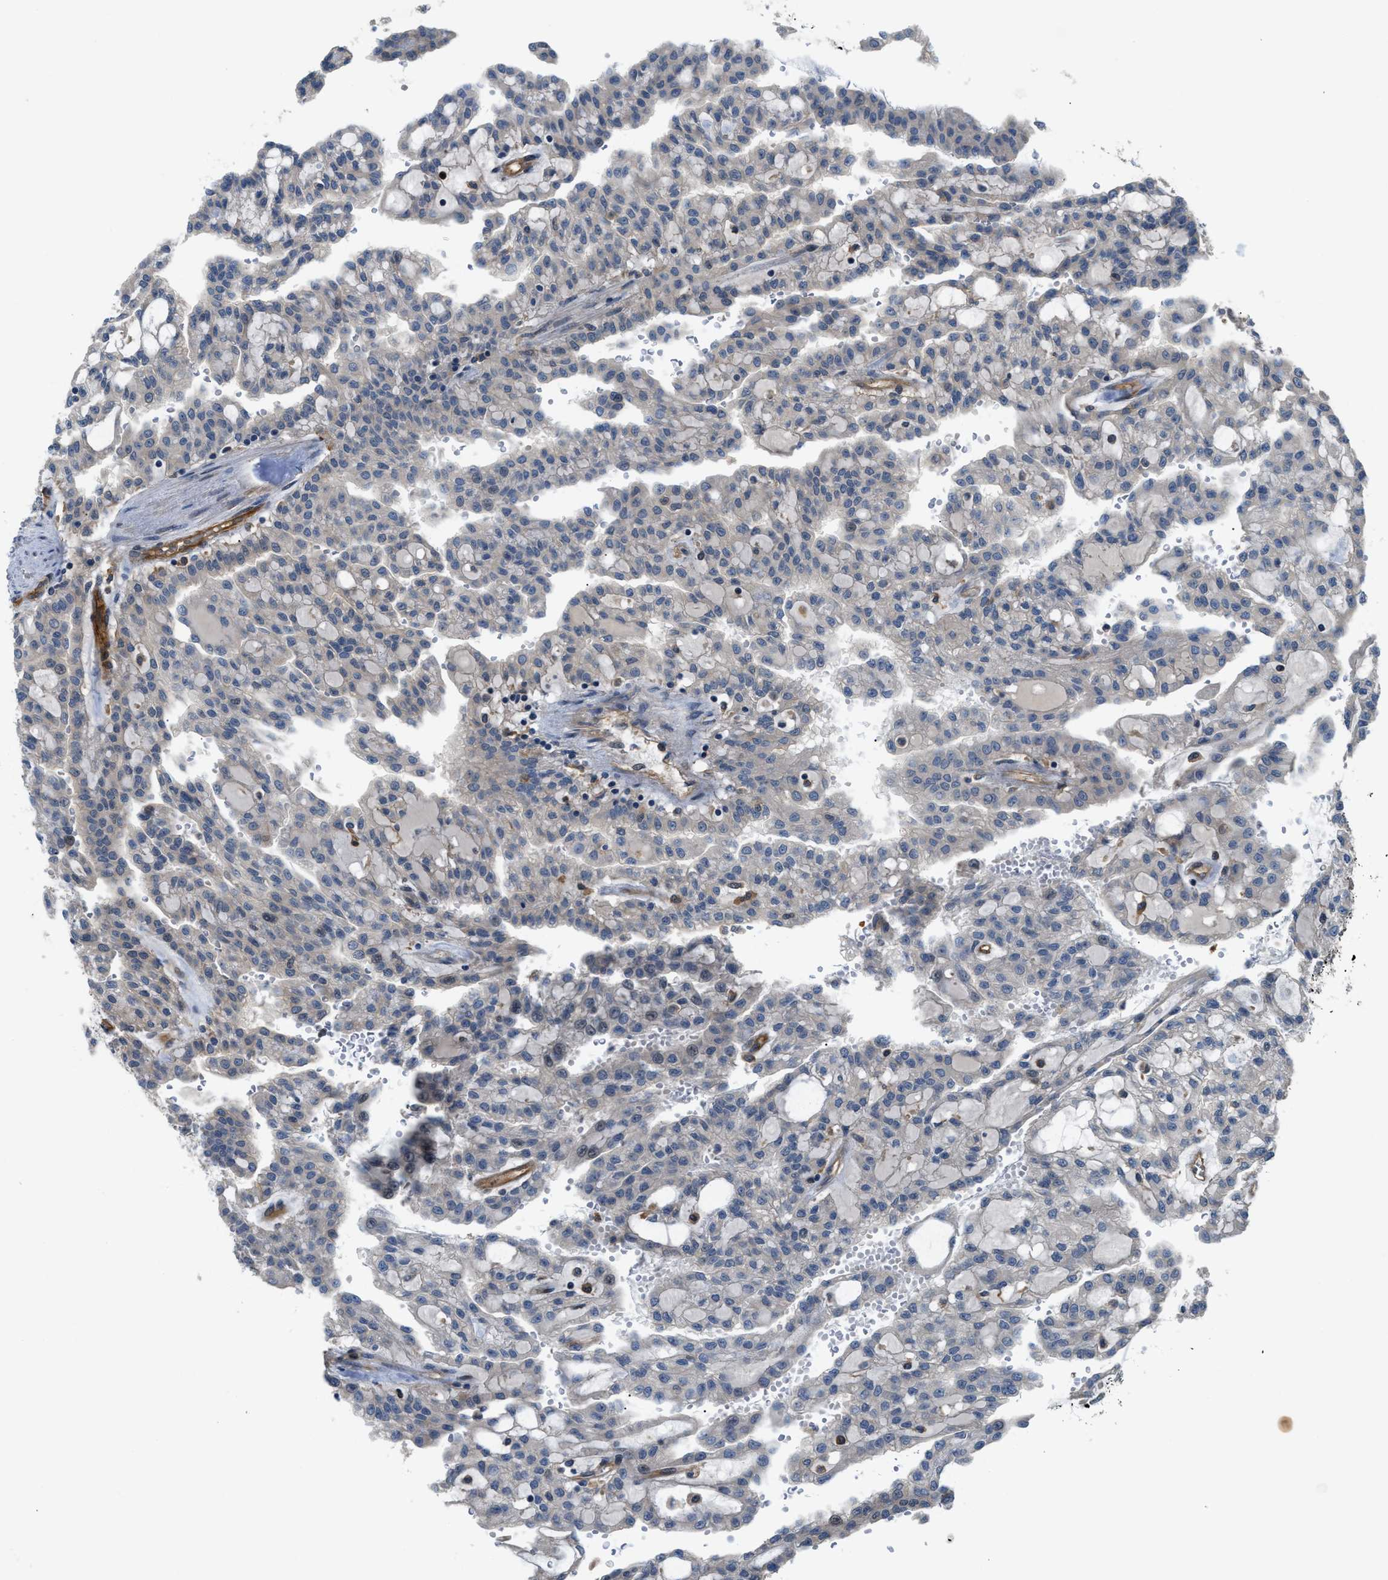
{"staining": {"intensity": "weak", "quantity": "<25%", "location": "cytoplasmic/membranous"}, "tissue": "renal cancer", "cell_type": "Tumor cells", "image_type": "cancer", "snomed": [{"axis": "morphology", "description": "Adenocarcinoma, NOS"}, {"axis": "topography", "description": "Kidney"}], "caption": "There is no significant positivity in tumor cells of renal cancer (adenocarcinoma). (Stains: DAB immunohistochemistry (IHC) with hematoxylin counter stain, Microscopy: brightfield microscopy at high magnification).", "gene": "TRAK2", "patient": {"sex": "male", "age": 63}}